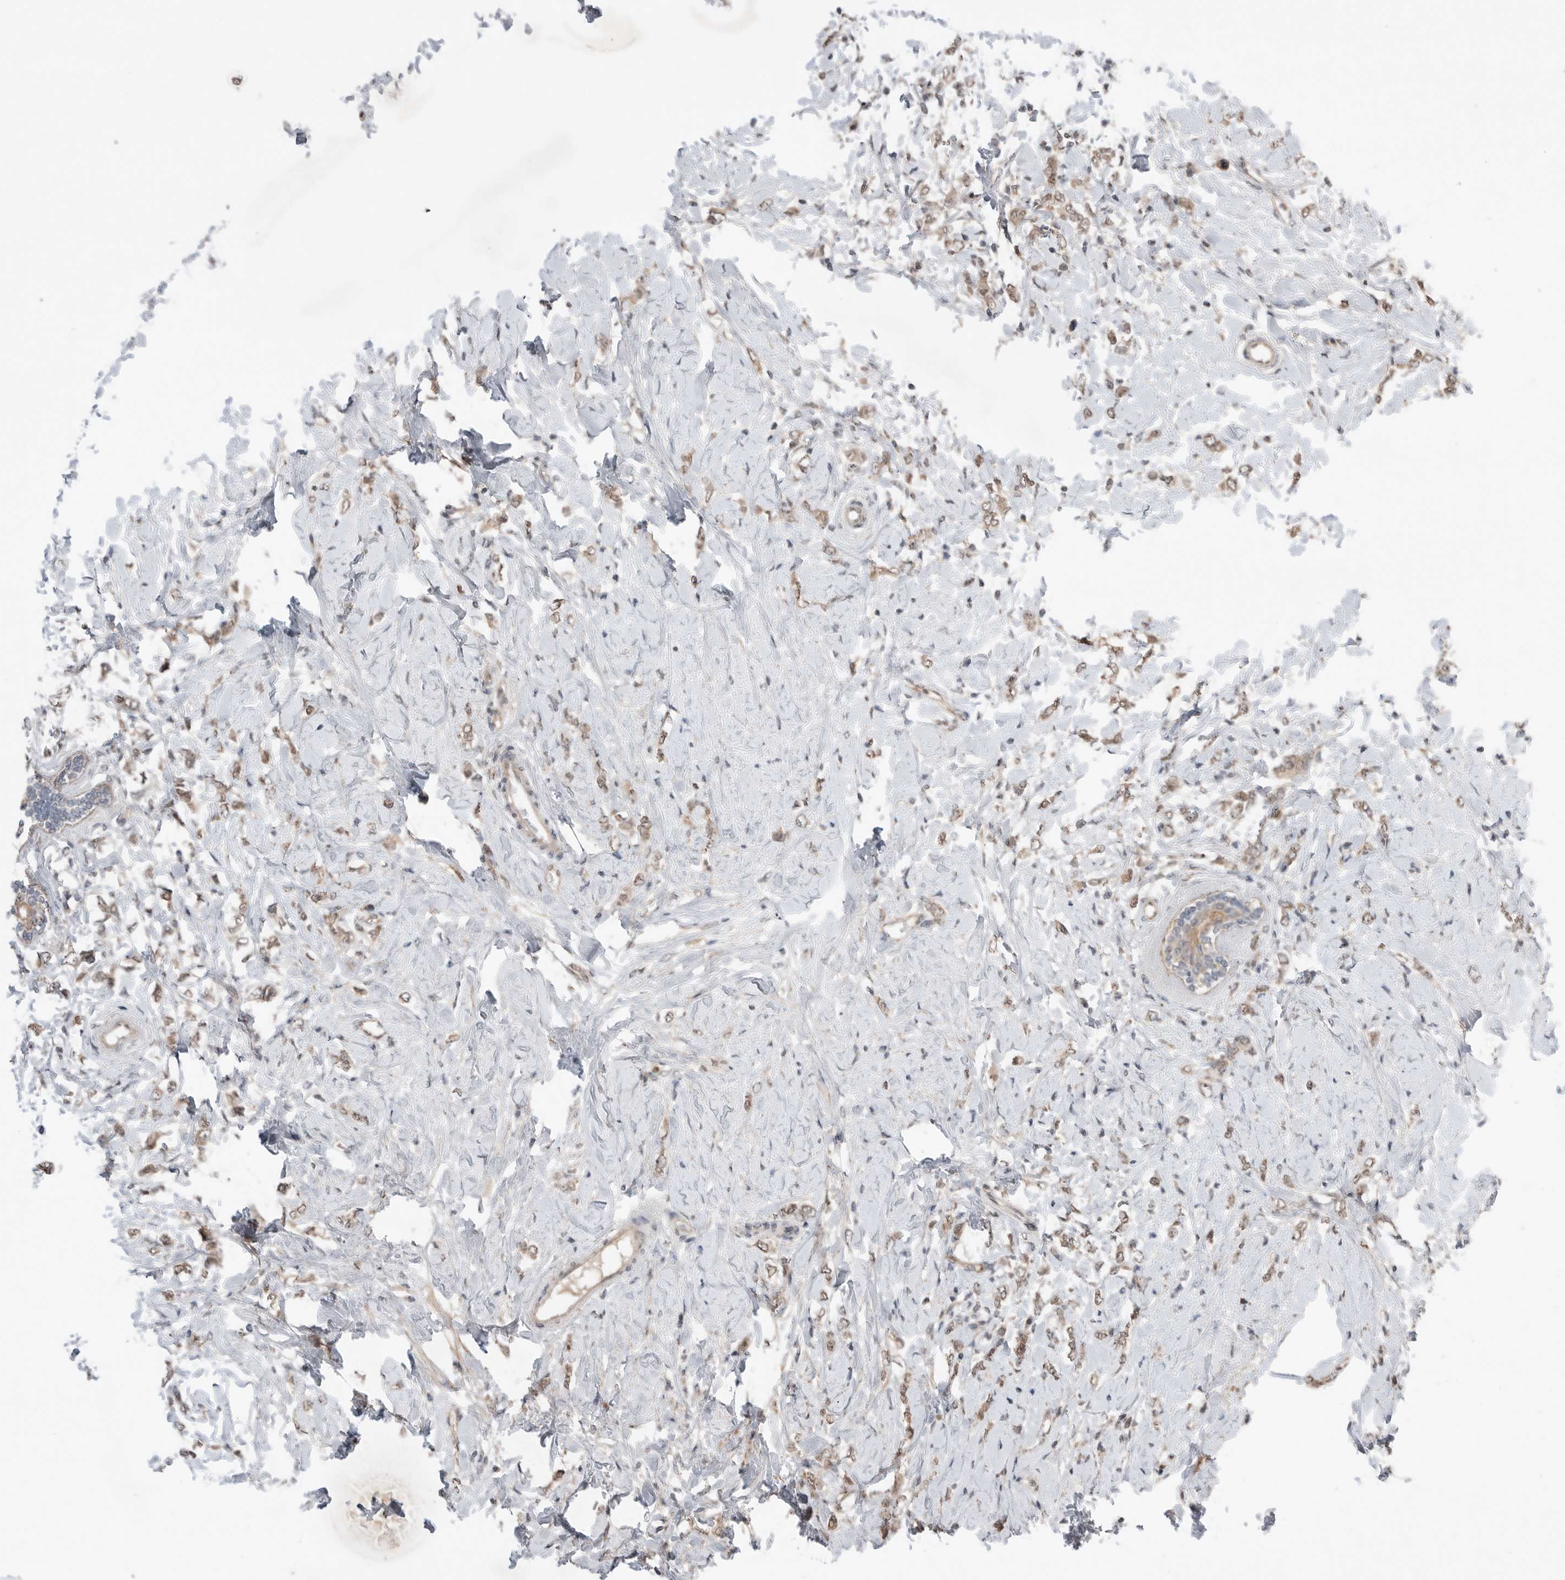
{"staining": {"intensity": "weak", "quantity": ">75%", "location": "cytoplasmic/membranous"}, "tissue": "breast cancer", "cell_type": "Tumor cells", "image_type": "cancer", "snomed": [{"axis": "morphology", "description": "Normal tissue, NOS"}, {"axis": "morphology", "description": "Lobular carcinoma"}, {"axis": "topography", "description": "Breast"}], "caption": "Human breast lobular carcinoma stained with a protein marker exhibits weak staining in tumor cells.", "gene": "NTAQ1", "patient": {"sex": "female", "age": 47}}